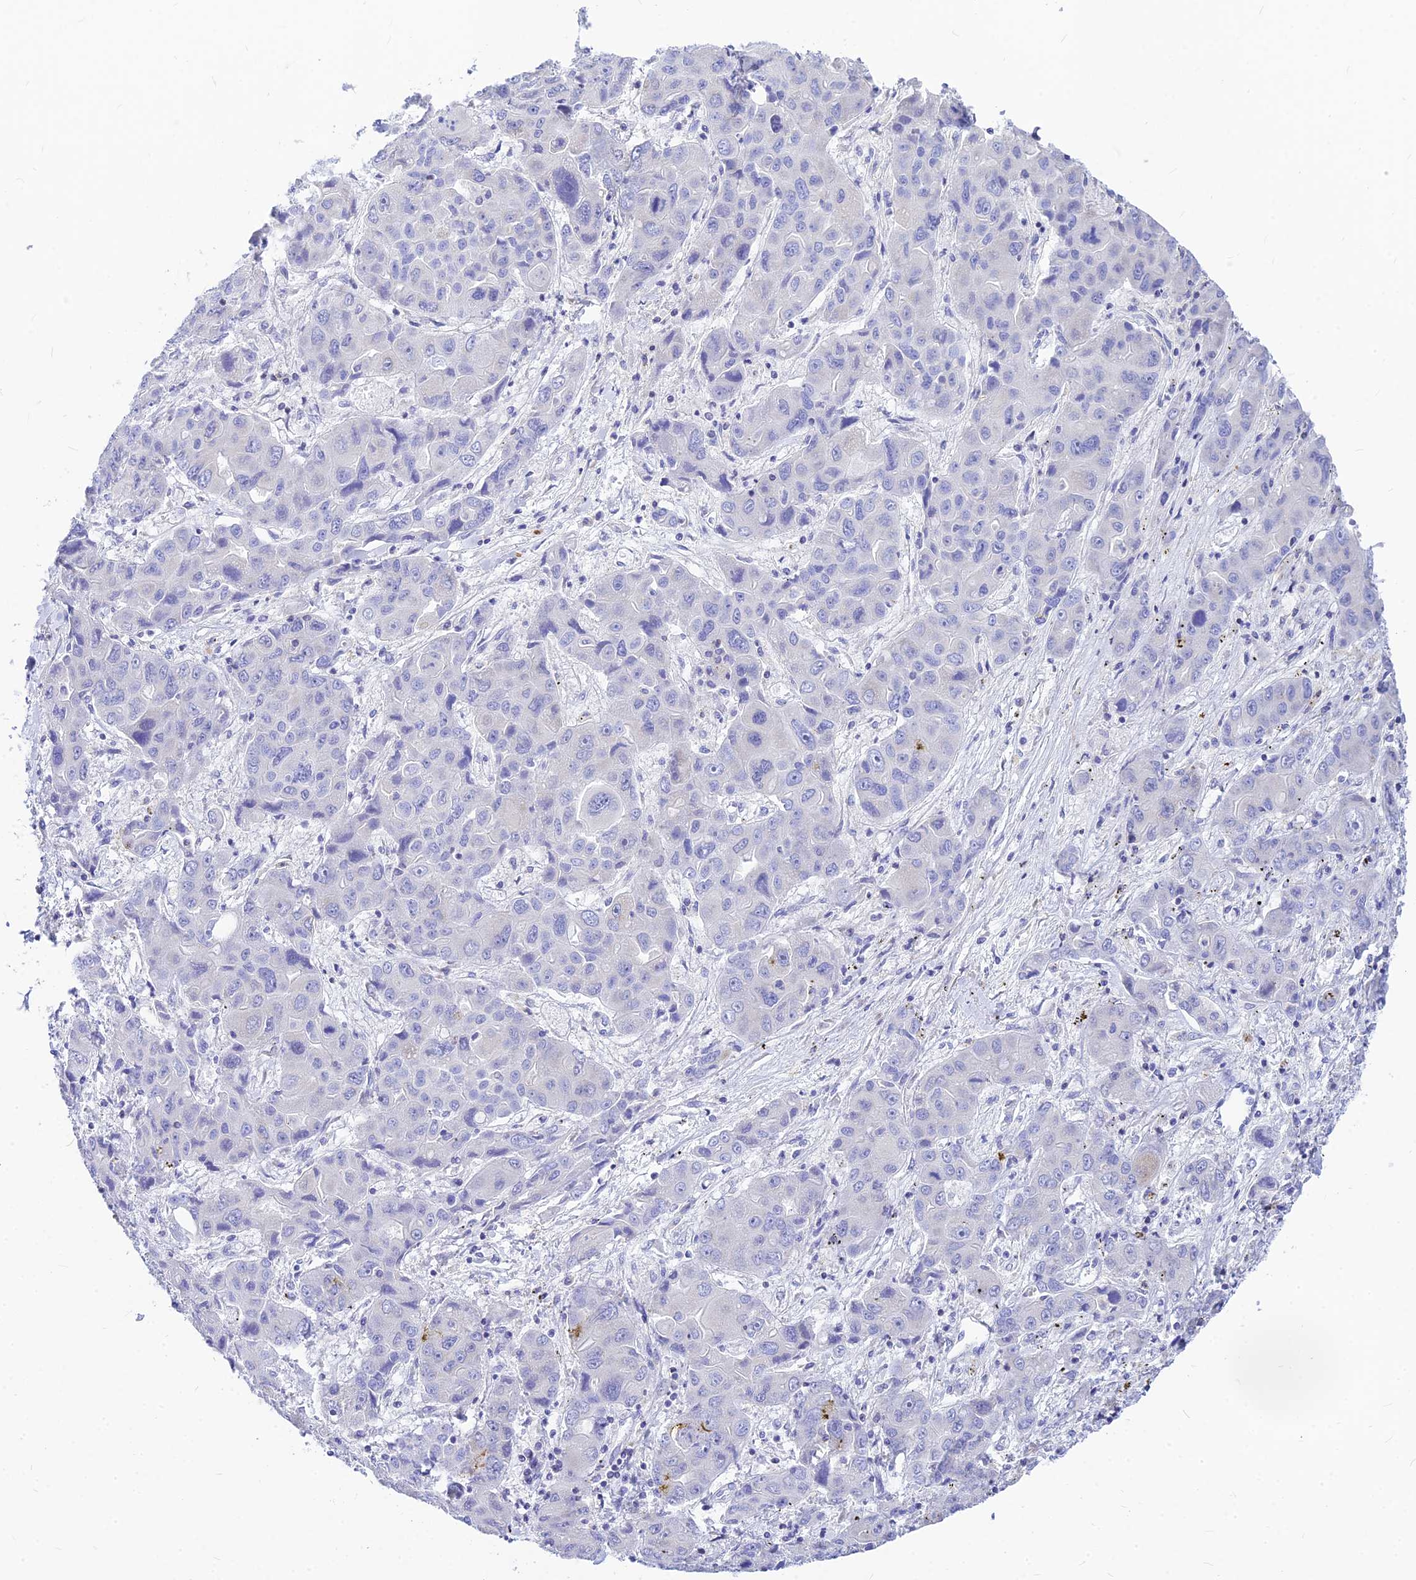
{"staining": {"intensity": "negative", "quantity": "none", "location": "none"}, "tissue": "liver cancer", "cell_type": "Tumor cells", "image_type": "cancer", "snomed": [{"axis": "morphology", "description": "Cholangiocarcinoma"}, {"axis": "topography", "description": "Liver"}], "caption": "DAB immunohistochemical staining of human liver cancer (cholangiocarcinoma) exhibits no significant positivity in tumor cells.", "gene": "CNOT6", "patient": {"sex": "male", "age": 67}}